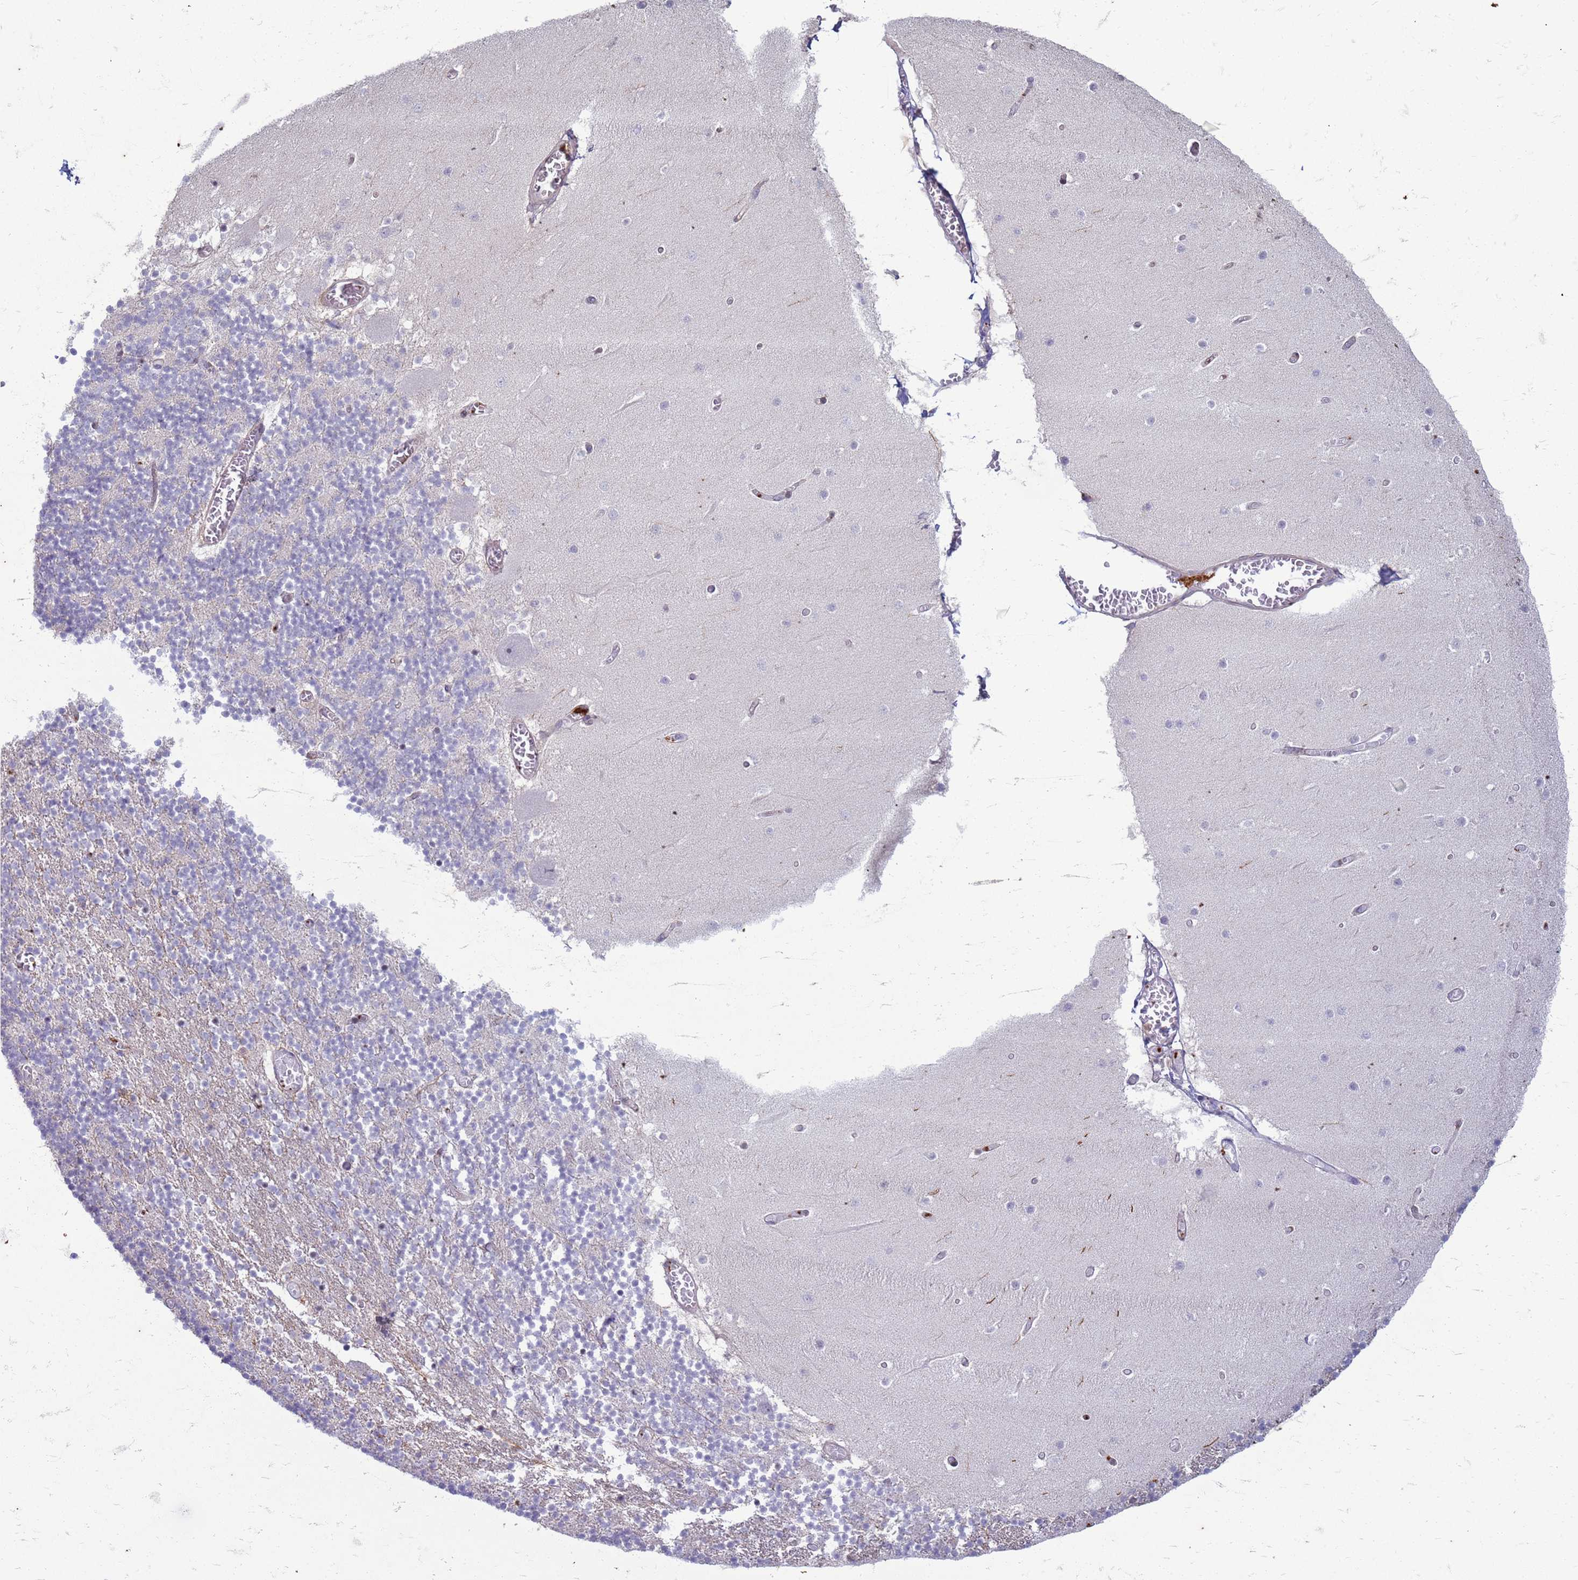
{"staining": {"intensity": "negative", "quantity": "none", "location": "none"}, "tissue": "cerebellum", "cell_type": "Cells in granular layer", "image_type": "normal", "snomed": [{"axis": "morphology", "description": "Normal tissue, NOS"}, {"axis": "topography", "description": "Cerebellum"}], "caption": "An immunohistochemistry histopathology image of benign cerebellum is shown. There is no staining in cells in granular layer of cerebellum. (Brightfield microscopy of DAB immunohistochemistry at high magnification).", "gene": "SLC15A3", "patient": {"sex": "female", "age": 28}}